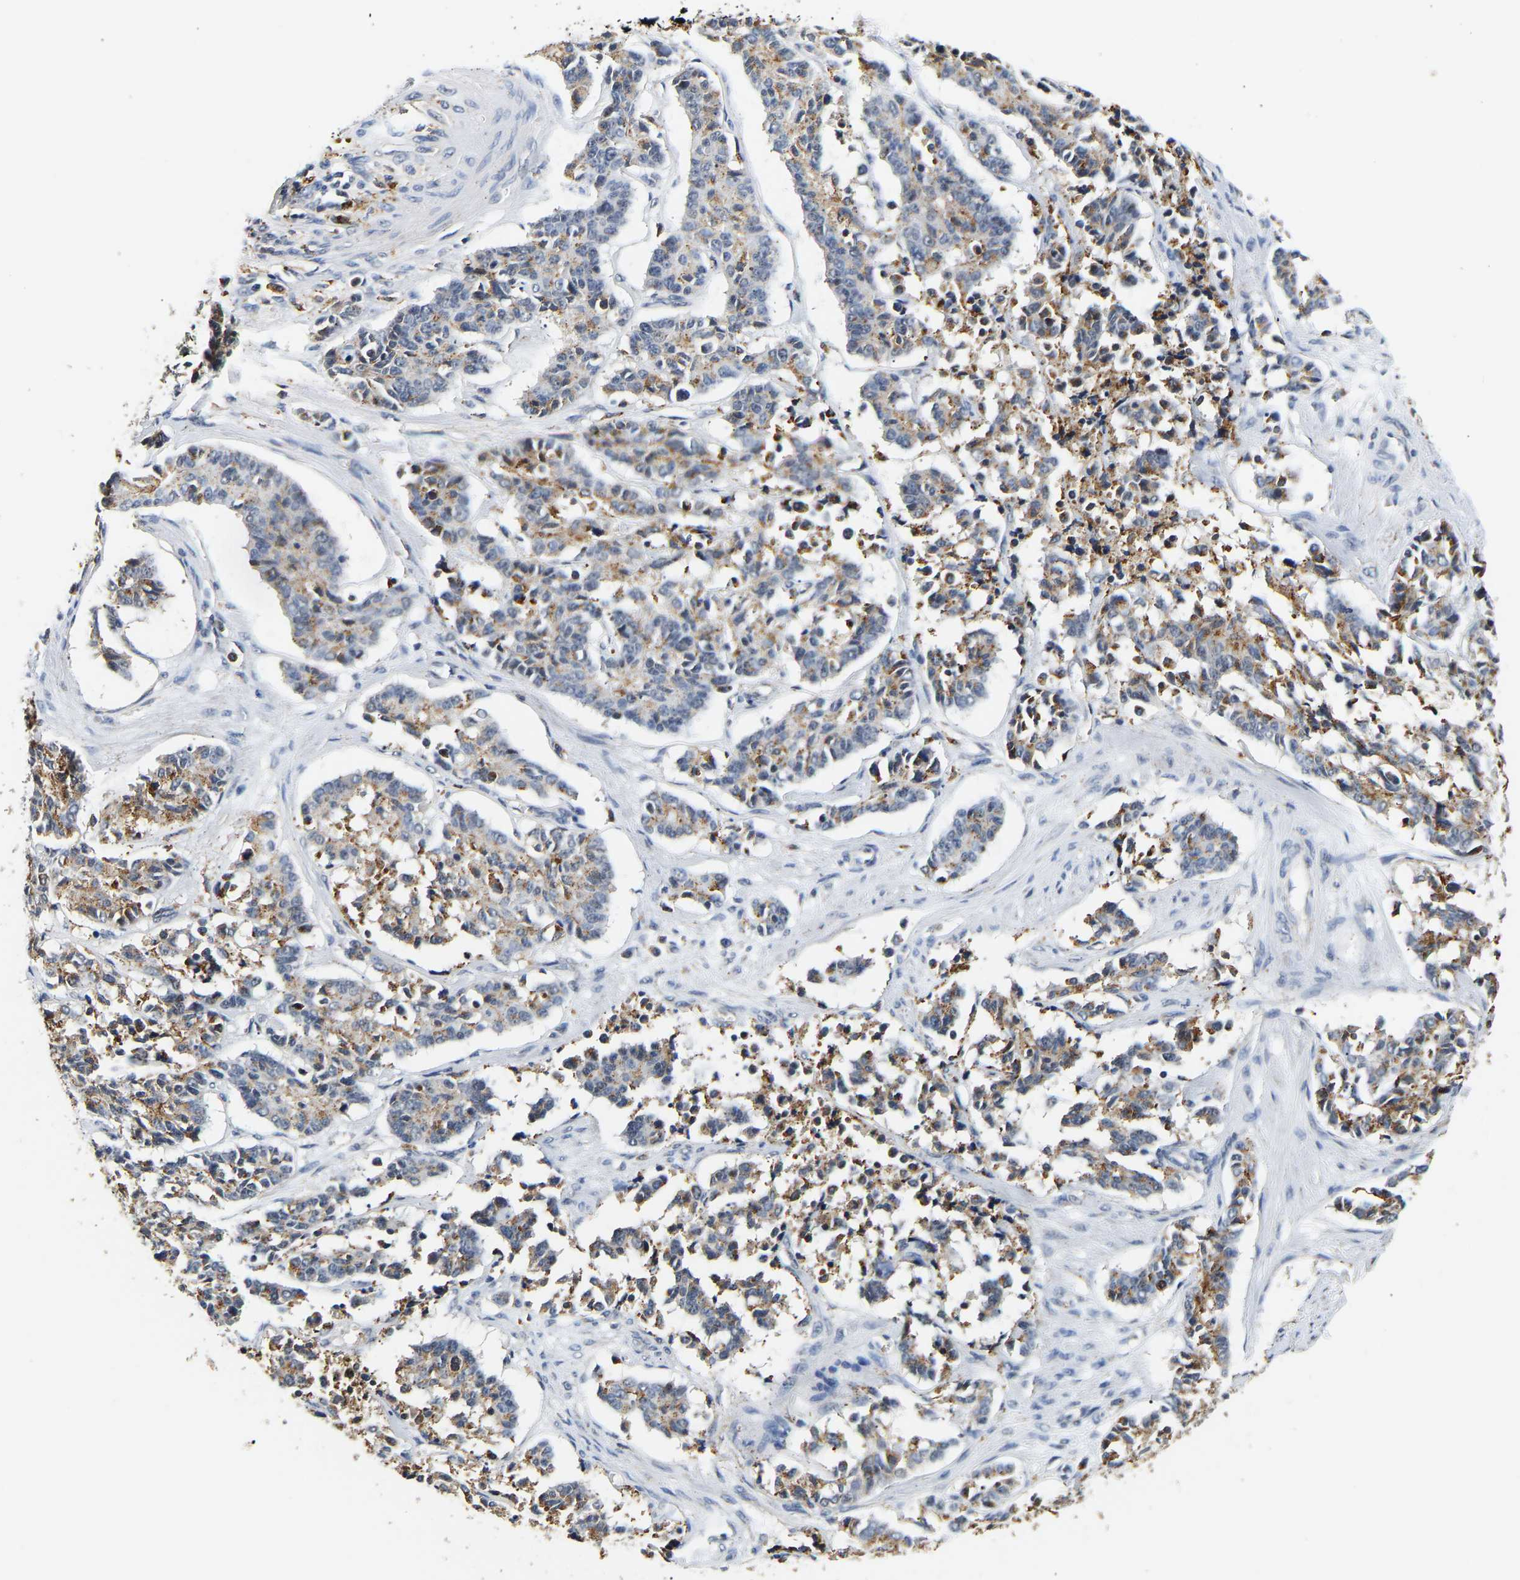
{"staining": {"intensity": "moderate", "quantity": "25%-75%", "location": "cytoplasmic/membranous"}, "tissue": "cervical cancer", "cell_type": "Tumor cells", "image_type": "cancer", "snomed": [{"axis": "morphology", "description": "Squamous cell carcinoma, NOS"}, {"axis": "topography", "description": "Cervix"}], "caption": "Tumor cells reveal medium levels of moderate cytoplasmic/membranous expression in about 25%-75% of cells in human cervical cancer (squamous cell carcinoma).", "gene": "SMU1", "patient": {"sex": "female", "age": 35}}